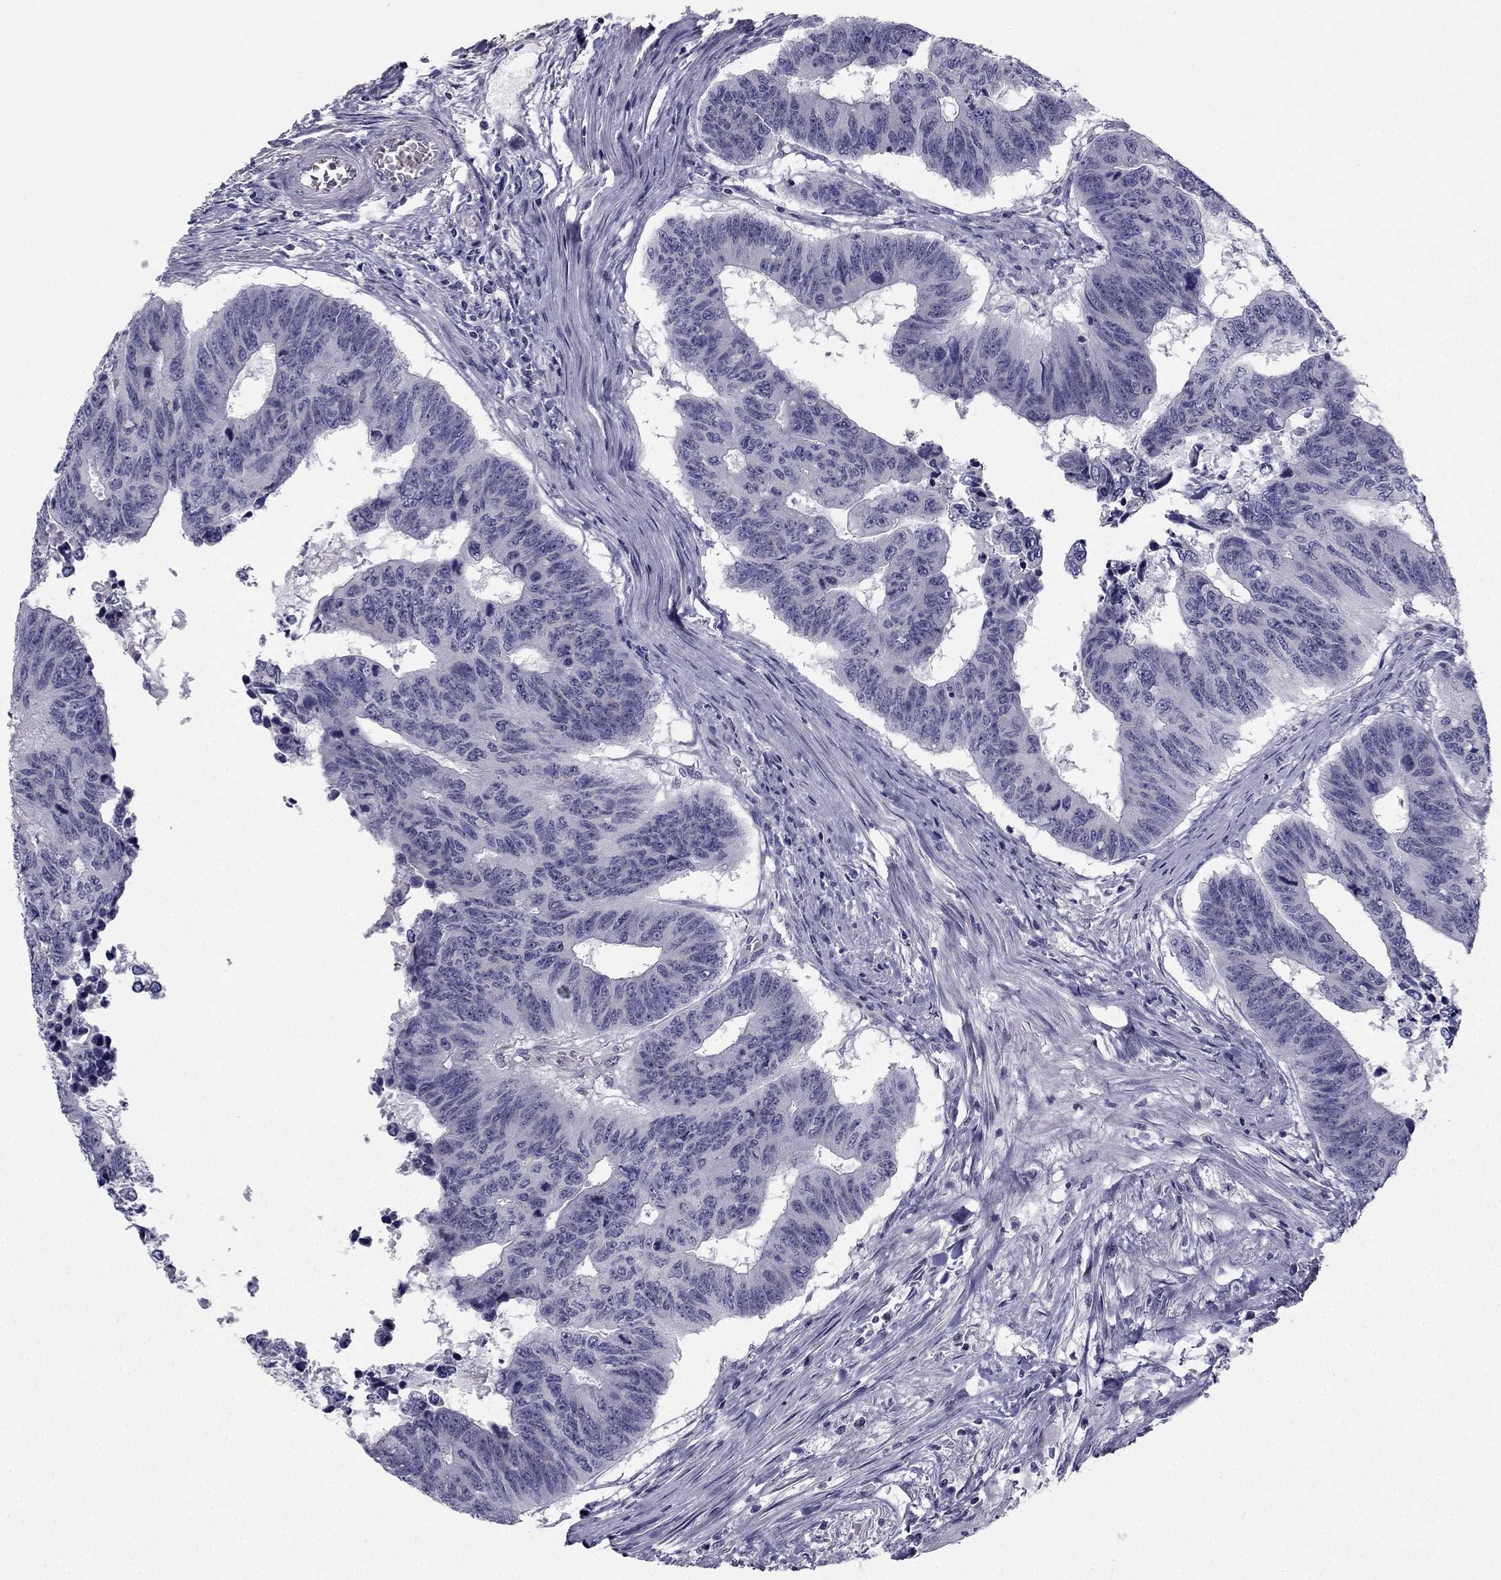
{"staining": {"intensity": "negative", "quantity": "none", "location": "none"}, "tissue": "colorectal cancer", "cell_type": "Tumor cells", "image_type": "cancer", "snomed": [{"axis": "morphology", "description": "Adenocarcinoma, NOS"}, {"axis": "topography", "description": "Rectum"}], "caption": "A high-resolution image shows immunohistochemistry (IHC) staining of colorectal cancer, which exhibits no significant expression in tumor cells.", "gene": "TRPS1", "patient": {"sex": "female", "age": 85}}